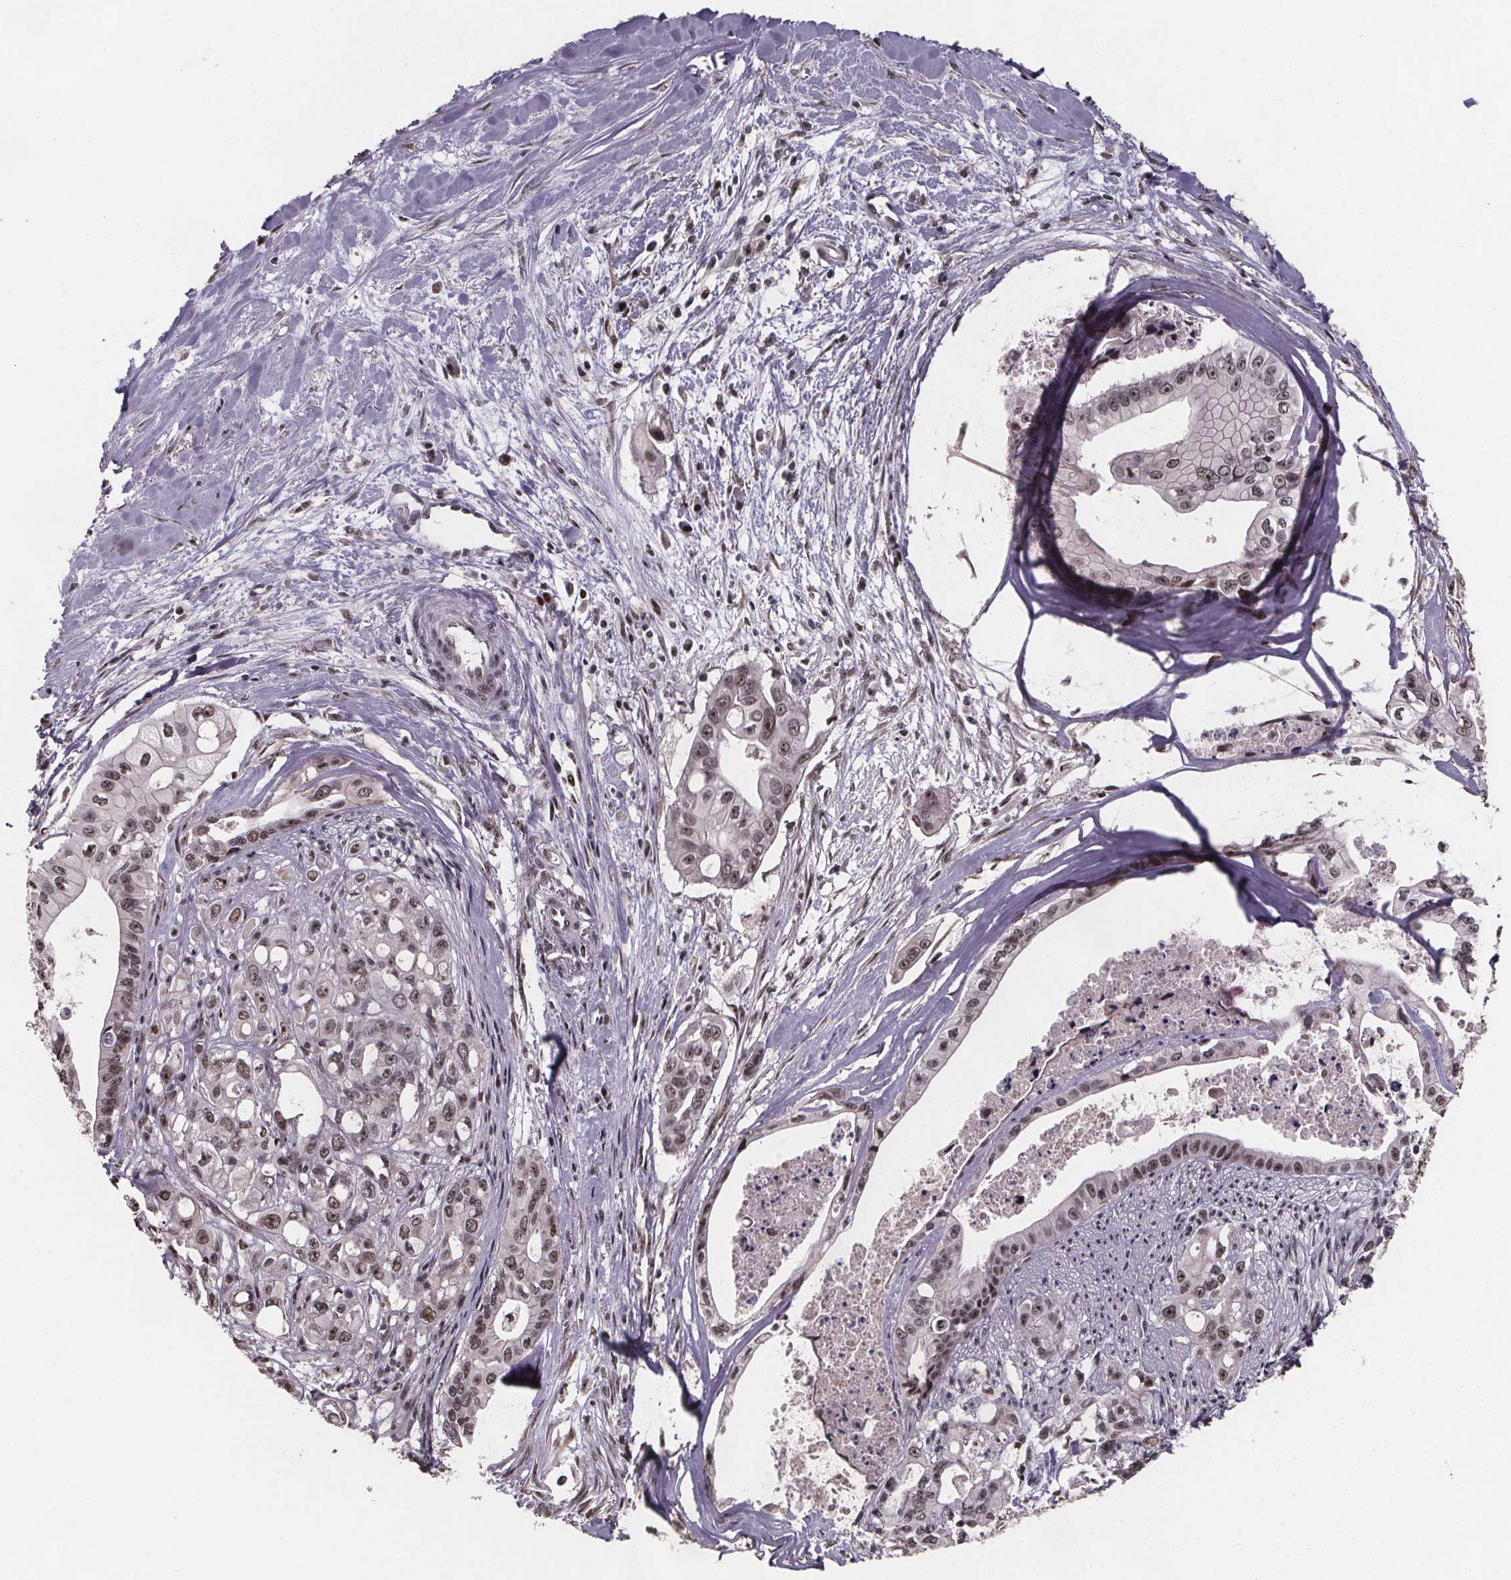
{"staining": {"intensity": "moderate", "quantity": ">75%", "location": "nuclear"}, "tissue": "pancreatic cancer", "cell_type": "Tumor cells", "image_type": "cancer", "snomed": [{"axis": "morphology", "description": "Adenocarcinoma, NOS"}, {"axis": "topography", "description": "Pancreas"}], "caption": "Protein expression analysis of human adenocarcinoma (pancreatic) reveals moderate nuclear positivity in approximately >75% of tumor cells. The protein is shown in brown color, while the nuclei are stained blue.", "gene": "U2SURP", "patient": {"sex": "male", "age": 60}}